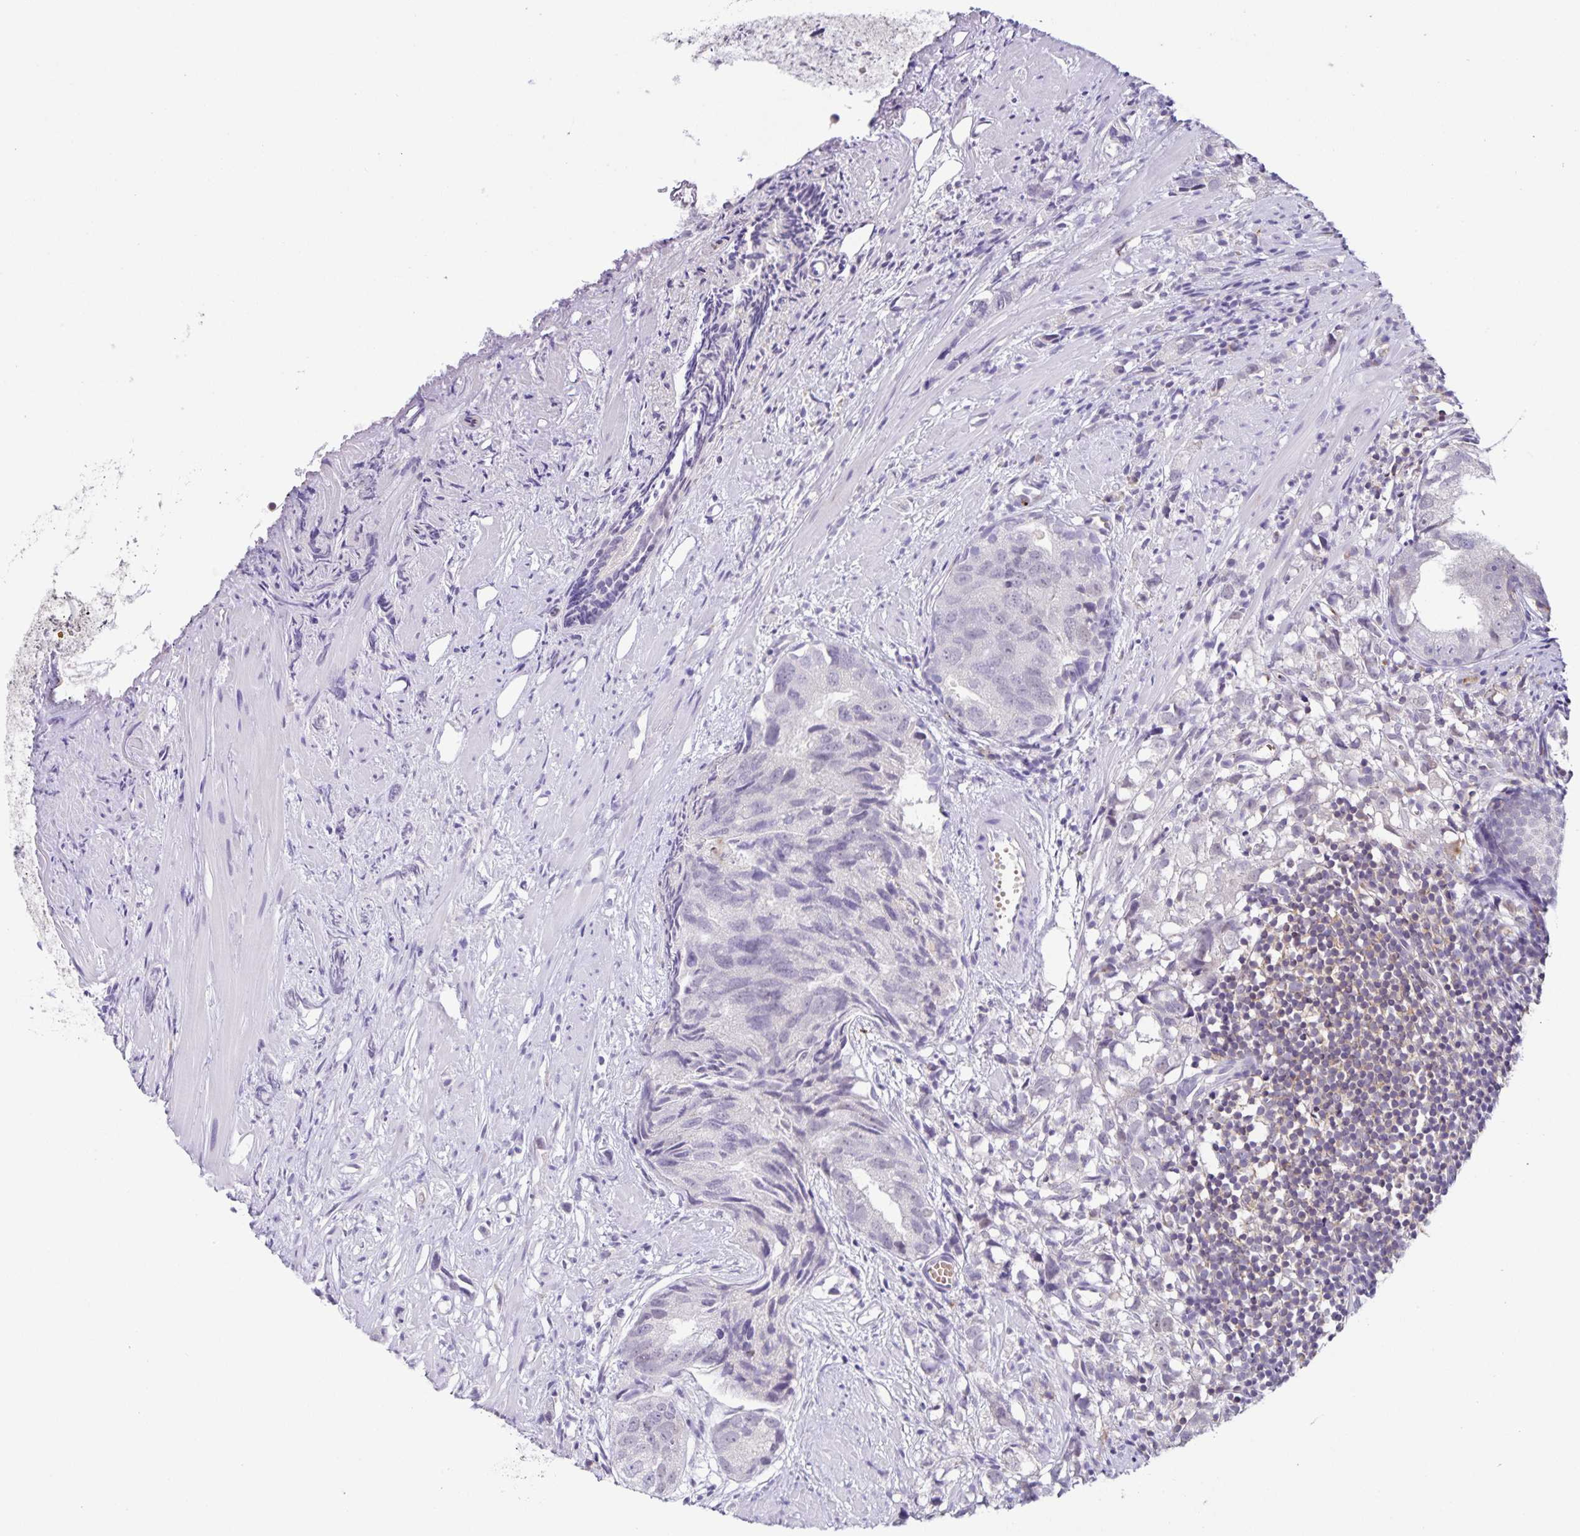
{"staining": {"intensity": "negative", "quantity": "none", "location": "none"}, "tissue": "prostate cancer", "cell_type": "Tumor cells", "image_type": "cancer", "snomed": [{"axis": "morphology", "description": "Adenocarcinoma, High grade"}, {"axis": "topography", "description": "Prostate"}], "caption": "DAB immunohistochemical staining of prostate cancer (adenocarcinoma (high-grade)) shows no significant positivity in tumor cells.", "gene": "STPG4", "patient": {"sex": "male", "age": 58}}